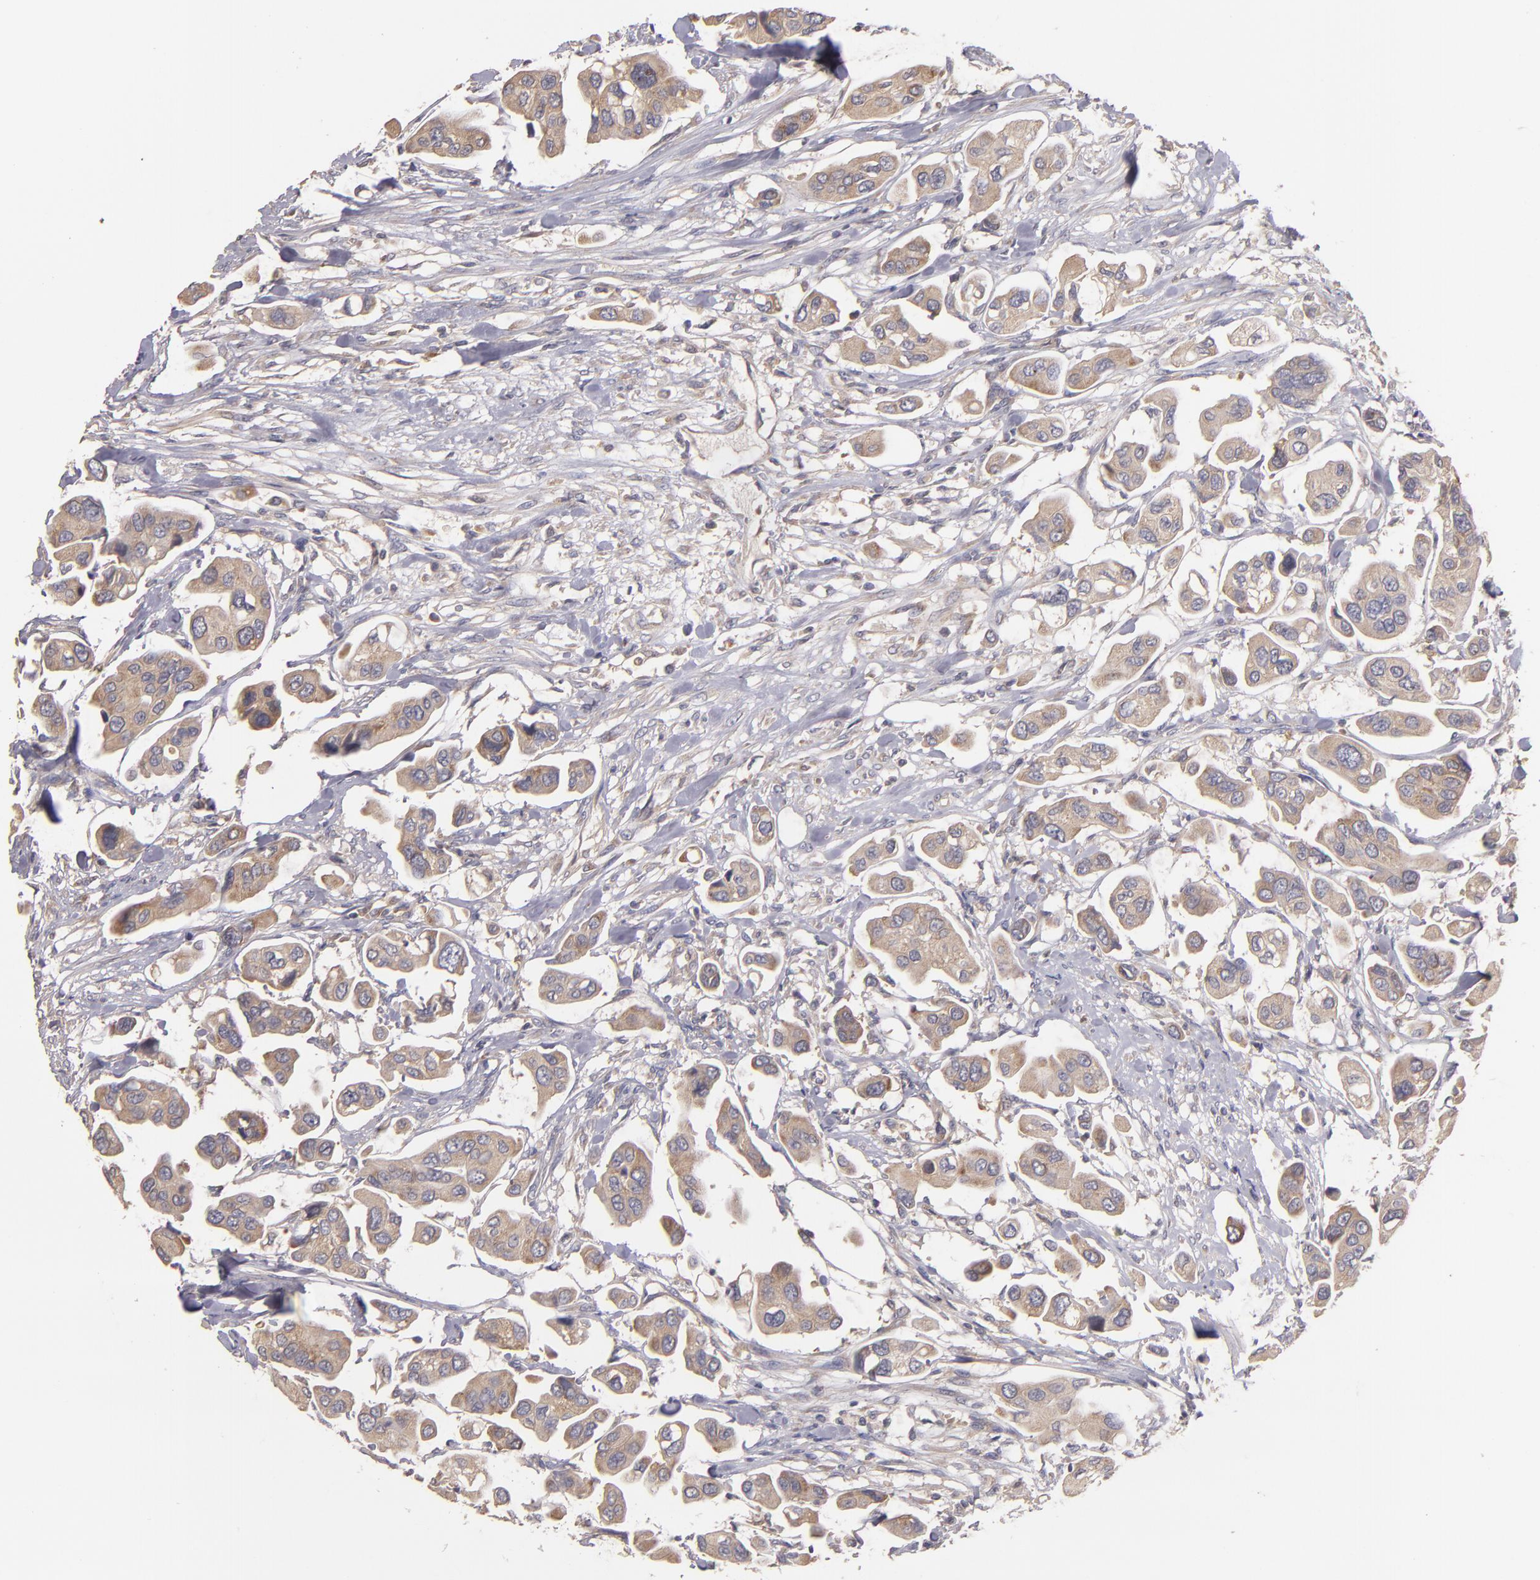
{"staining": {"intensity": "moderate", "quantity": ">75%", "location": "cytoplasmic/membranous"}, "tissue": "urothelial cancer", "cell_type": "Tumor cells", "image_type": "cancer", "snomed": [{"axis": "morphology", "description": "Adenocarcinoma, NOS"}, {"axis": "topography", "description": "Urinary bladder"}], "caption": "Moderate cytoplasmic/membranous protein expression is seen in approximately >75% of tumor cells in adenocarcinoma. (IHC, brightfield microscopy, high magnification).", "gene": "UPF3B", "patient": {"sex": "male", "age": 61}}